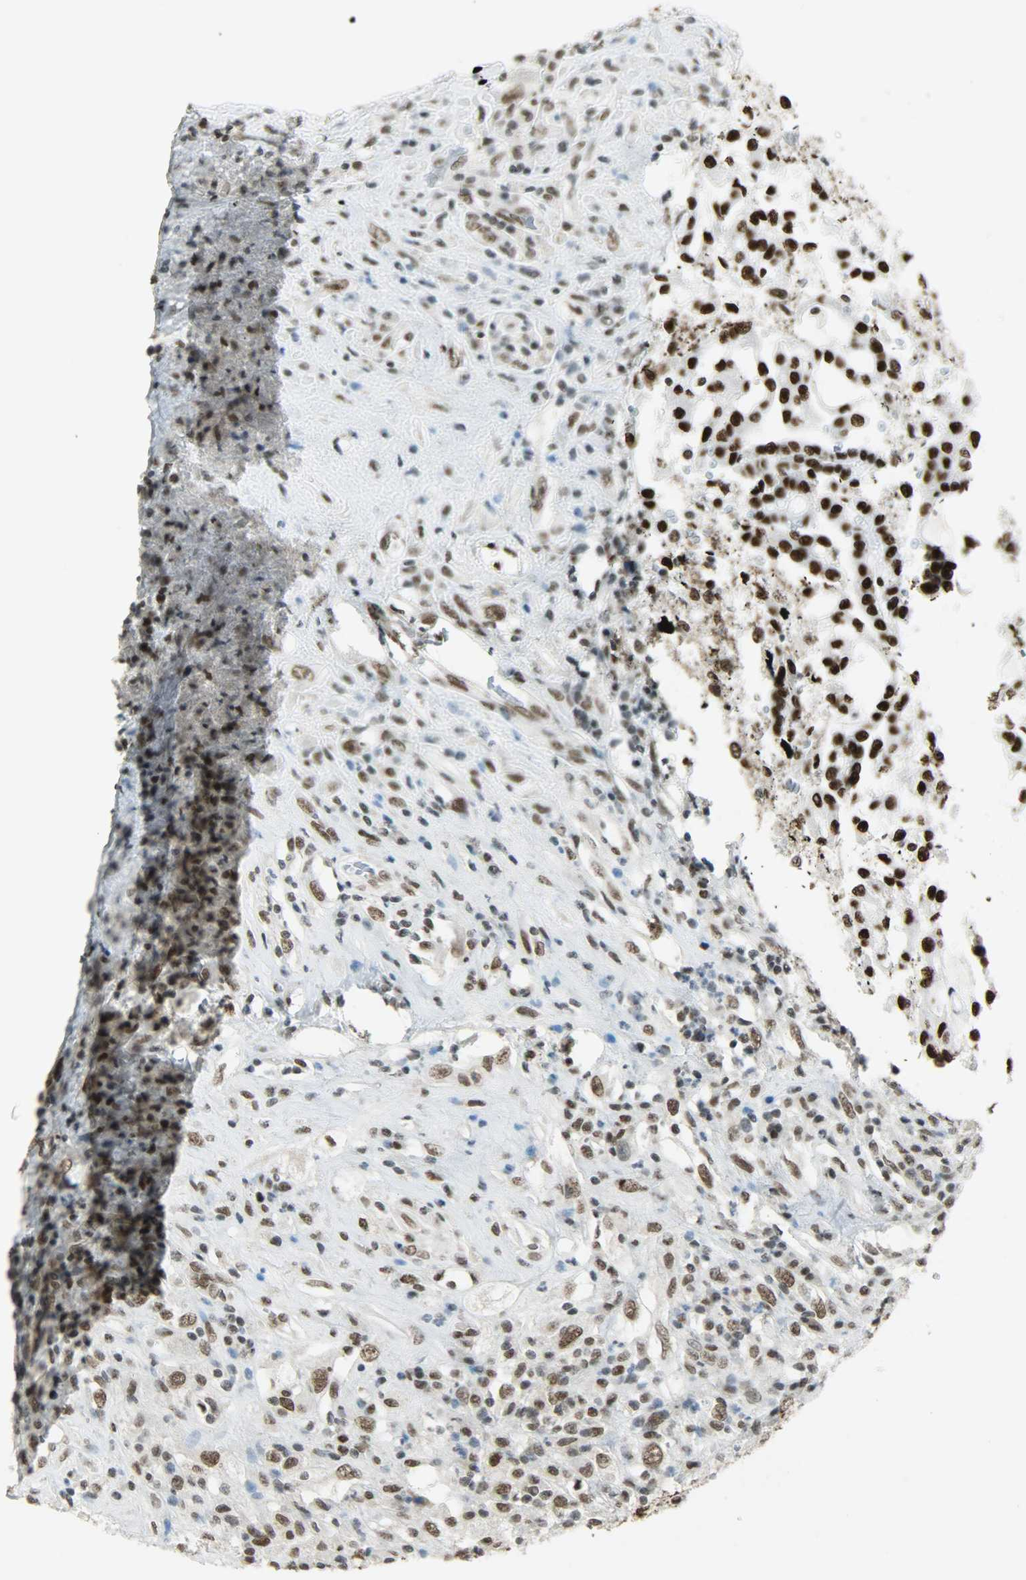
{"staining": {"intensity": "strong", "quantity": ">75%", "location": "nuclear"}, "tissue": "testis cancer", "cell_type": "Tumor cells", "image_type": "cancer", "snomed": [{"axis": "morphology", "description": "Necrosis, NOS"}, {"axis": "morphology", "description": "Carcinoma, Embryonal, NOS"}, {"axis": "topography", "description": "Testis"}], "caption": "Approximately >75% of tumor cells in testis embryonal carcinoma reveal strong nuclear protein expression as visualized by brown immunohistochemical staining.", "gene": "MYEF2", "patient": {"sex": "male", "age": 19}}